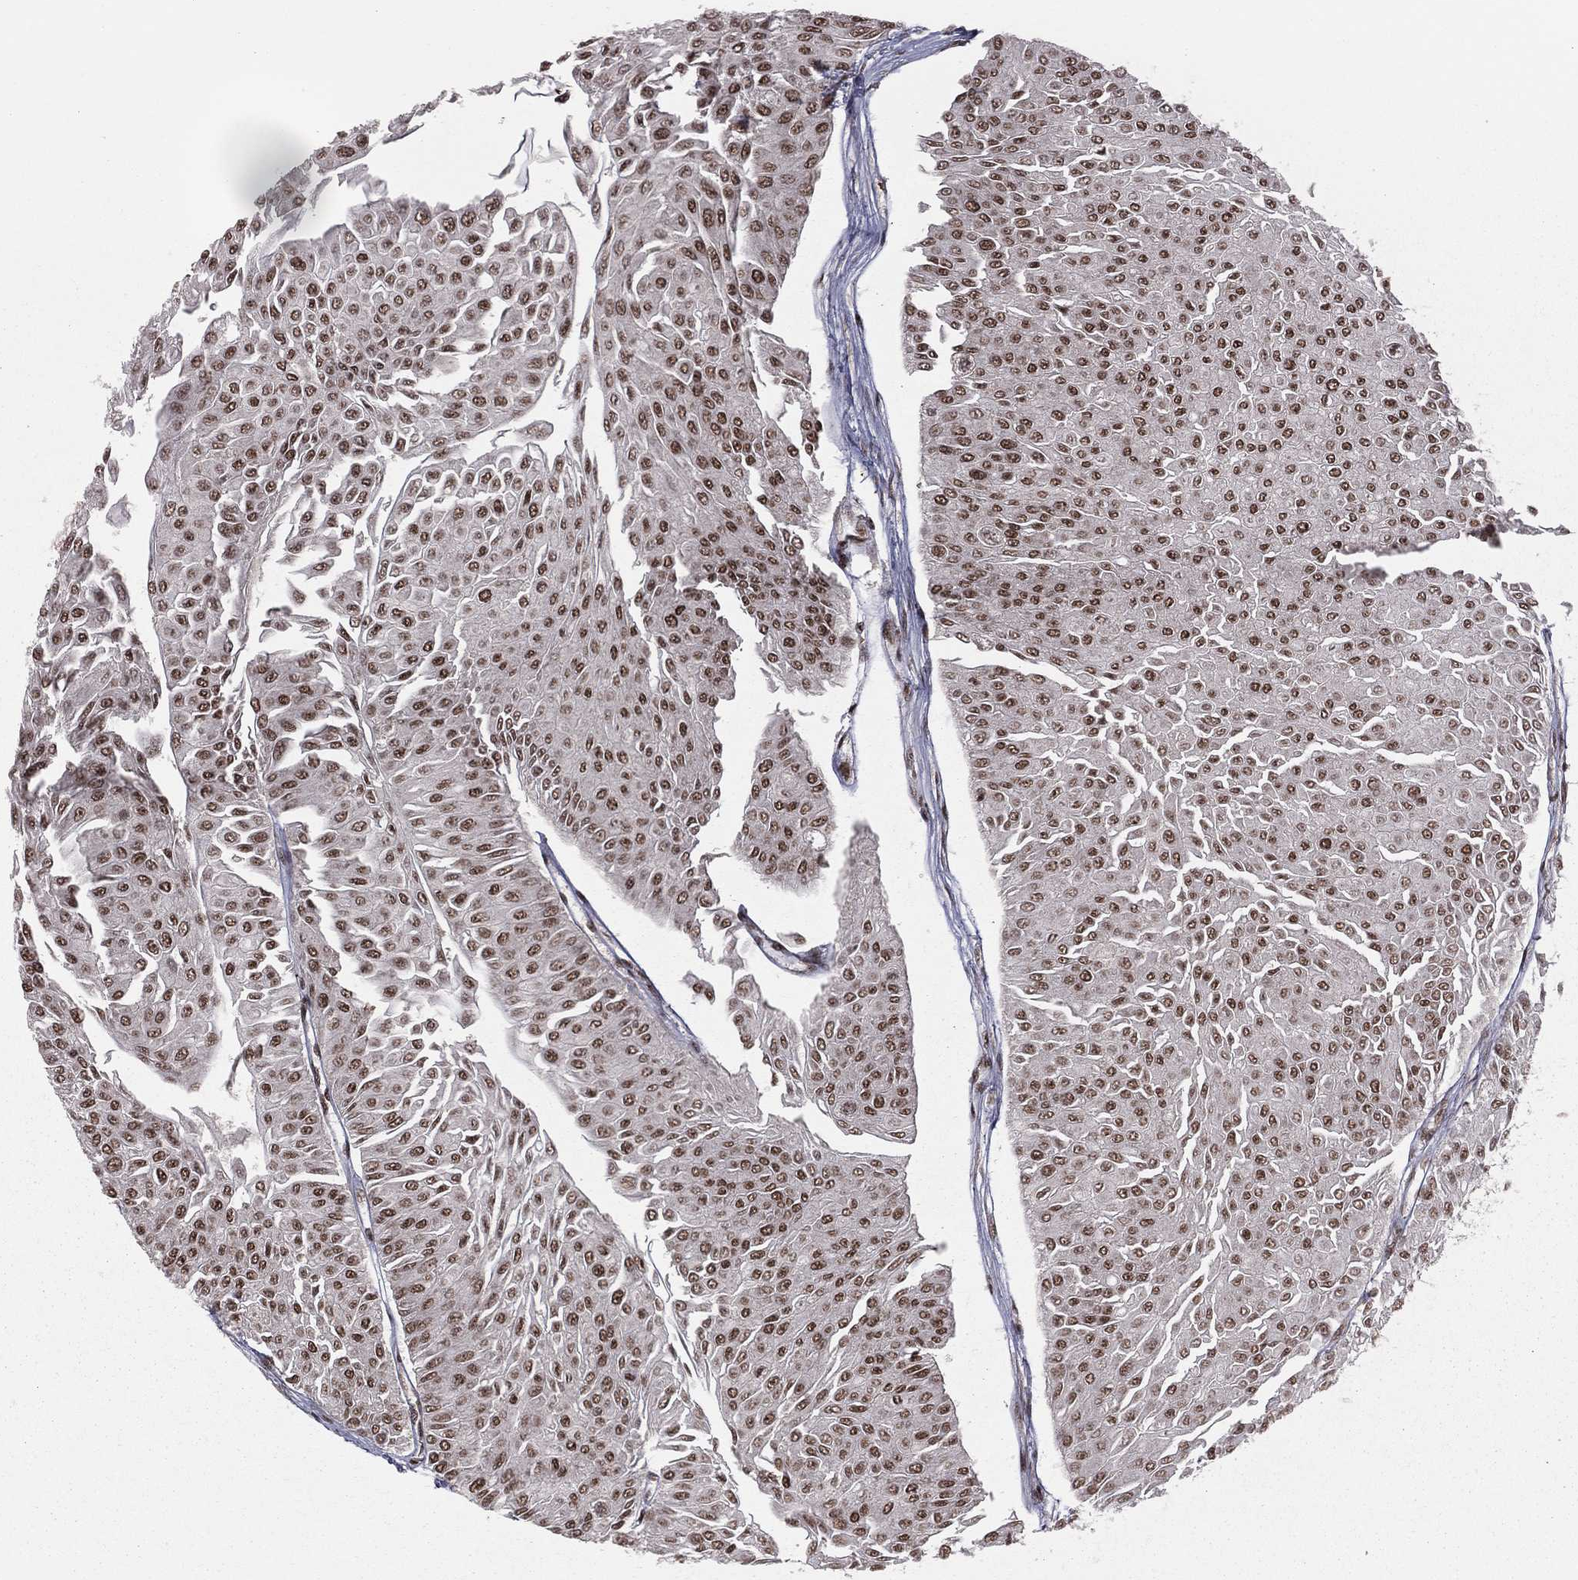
{"staining": {"intensity": "moderate", "quantity": ">75%", "location": "nuclear"}, "tissue": "urothelial cancer", "cell_type": "Tumor cells", "image_type": "cancer", "snomed": [{"axis": "morphology", "description": "Urothelial carcinoma, Low grade"}, {"axis": "topography", "description": "Urinary bladder"}], "caption": "Immunohistochemical staining of urothelial cancer displays medium levels of moderate nuclear positivity in about >75% of tumor cells.", "gene": "NFYB", "patient": {"sex": "male", "age": 67}}